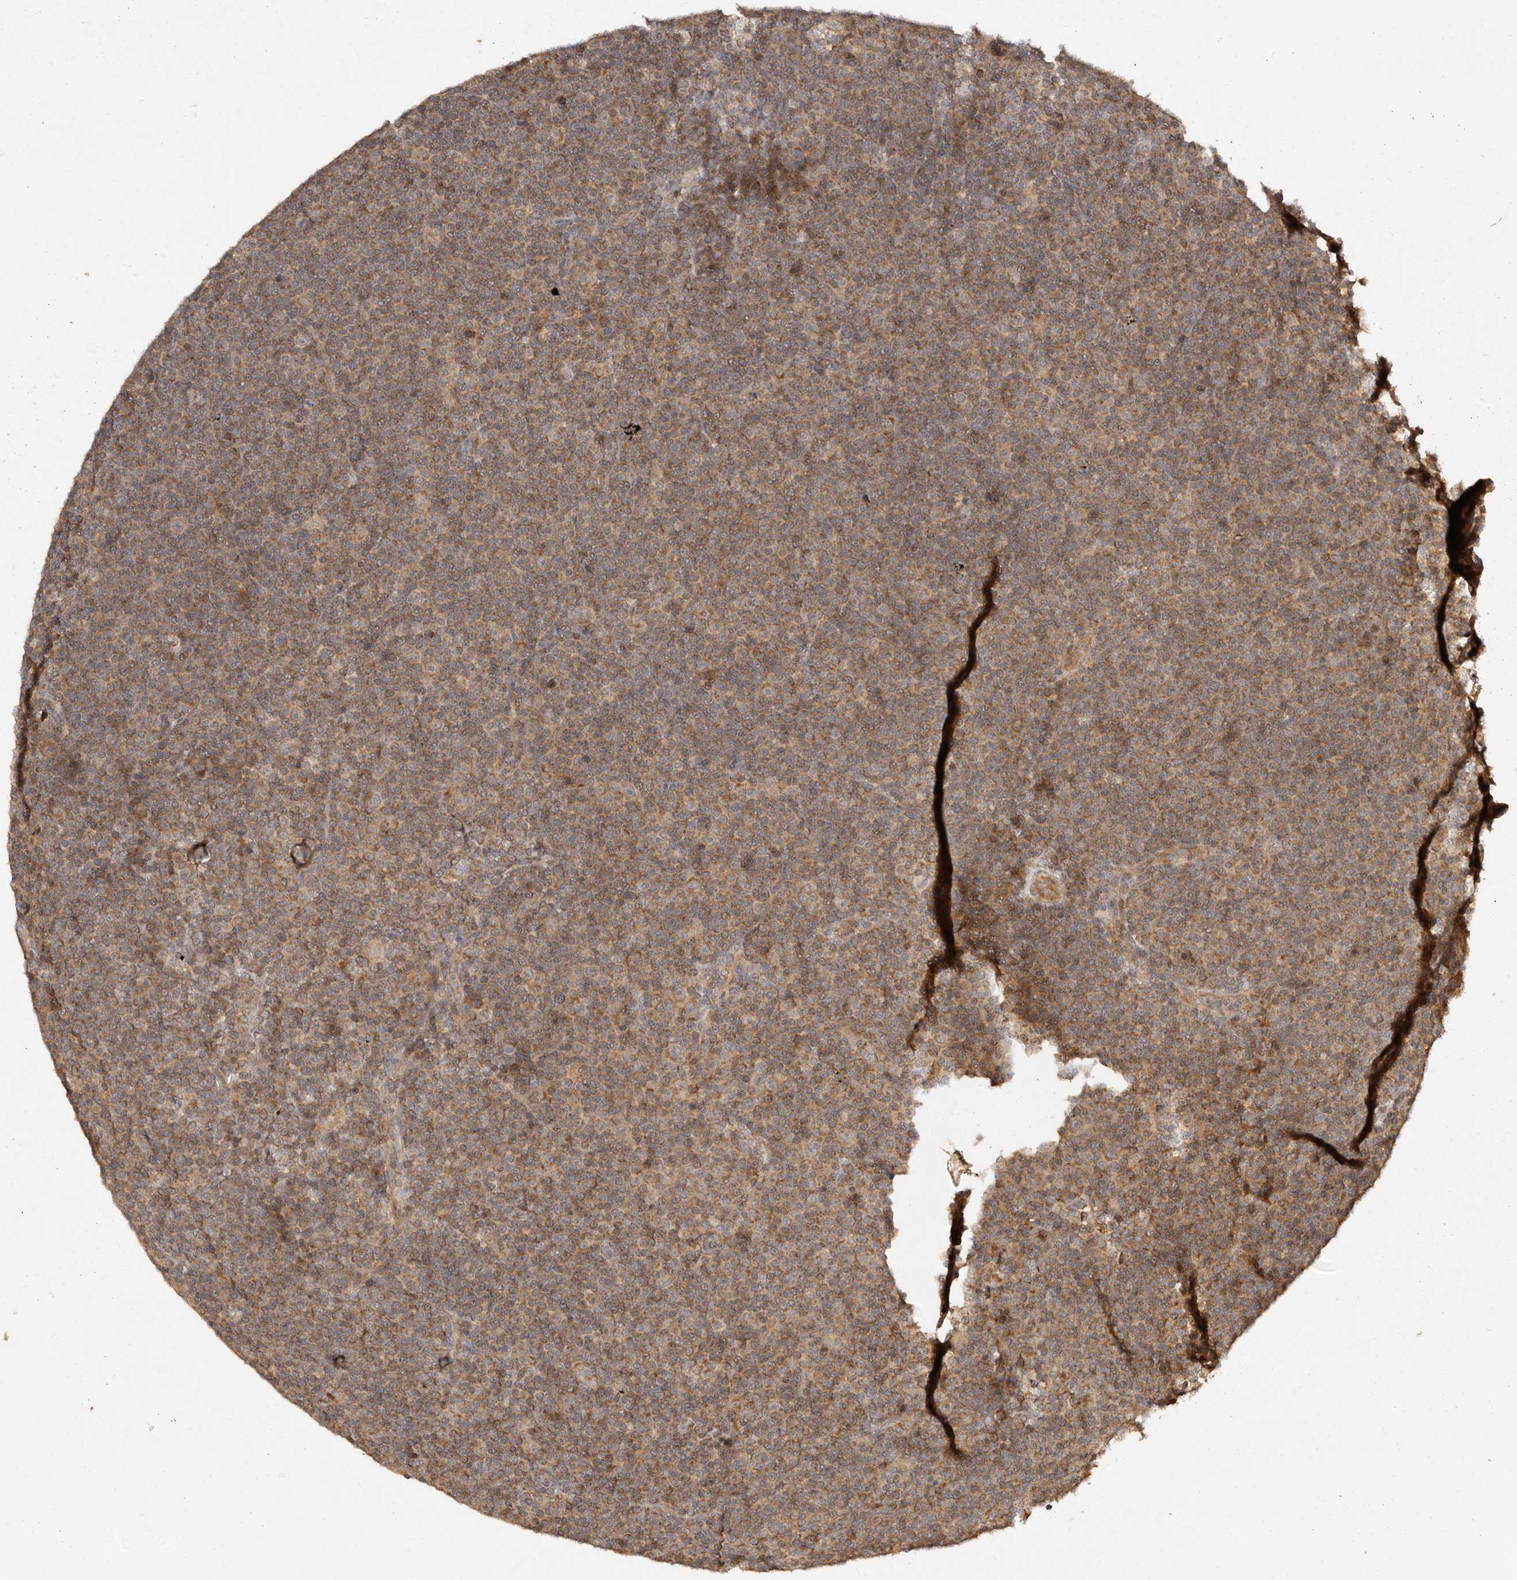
{"staining": {"intensity": "moderate", "quantity": ">75%", "location": "cytoplasmic/membranous"}, "tissue": "lymphoma", "cell_type": "Tumor cells", "image_type": "cancer", "snomed": [{"axis": "morphology", "description": "Malignant lymphoma, non-Hodgkin's type, Low grade"}, {"axis": "topography", "description": "Lymph node"}], "caption": "Immunohistochemistry image of neoplastic tissue: human lymphoma stained using immunohistochemistry (IHC) displays medium levels of moderate protein expression localized specifically in the cytoplasmic/membranous of tumor cells, appearing as a cytoplasmic/membranous brown color.", "gene": "DENND11", "patient": {"sex": "female", "age": 67}}